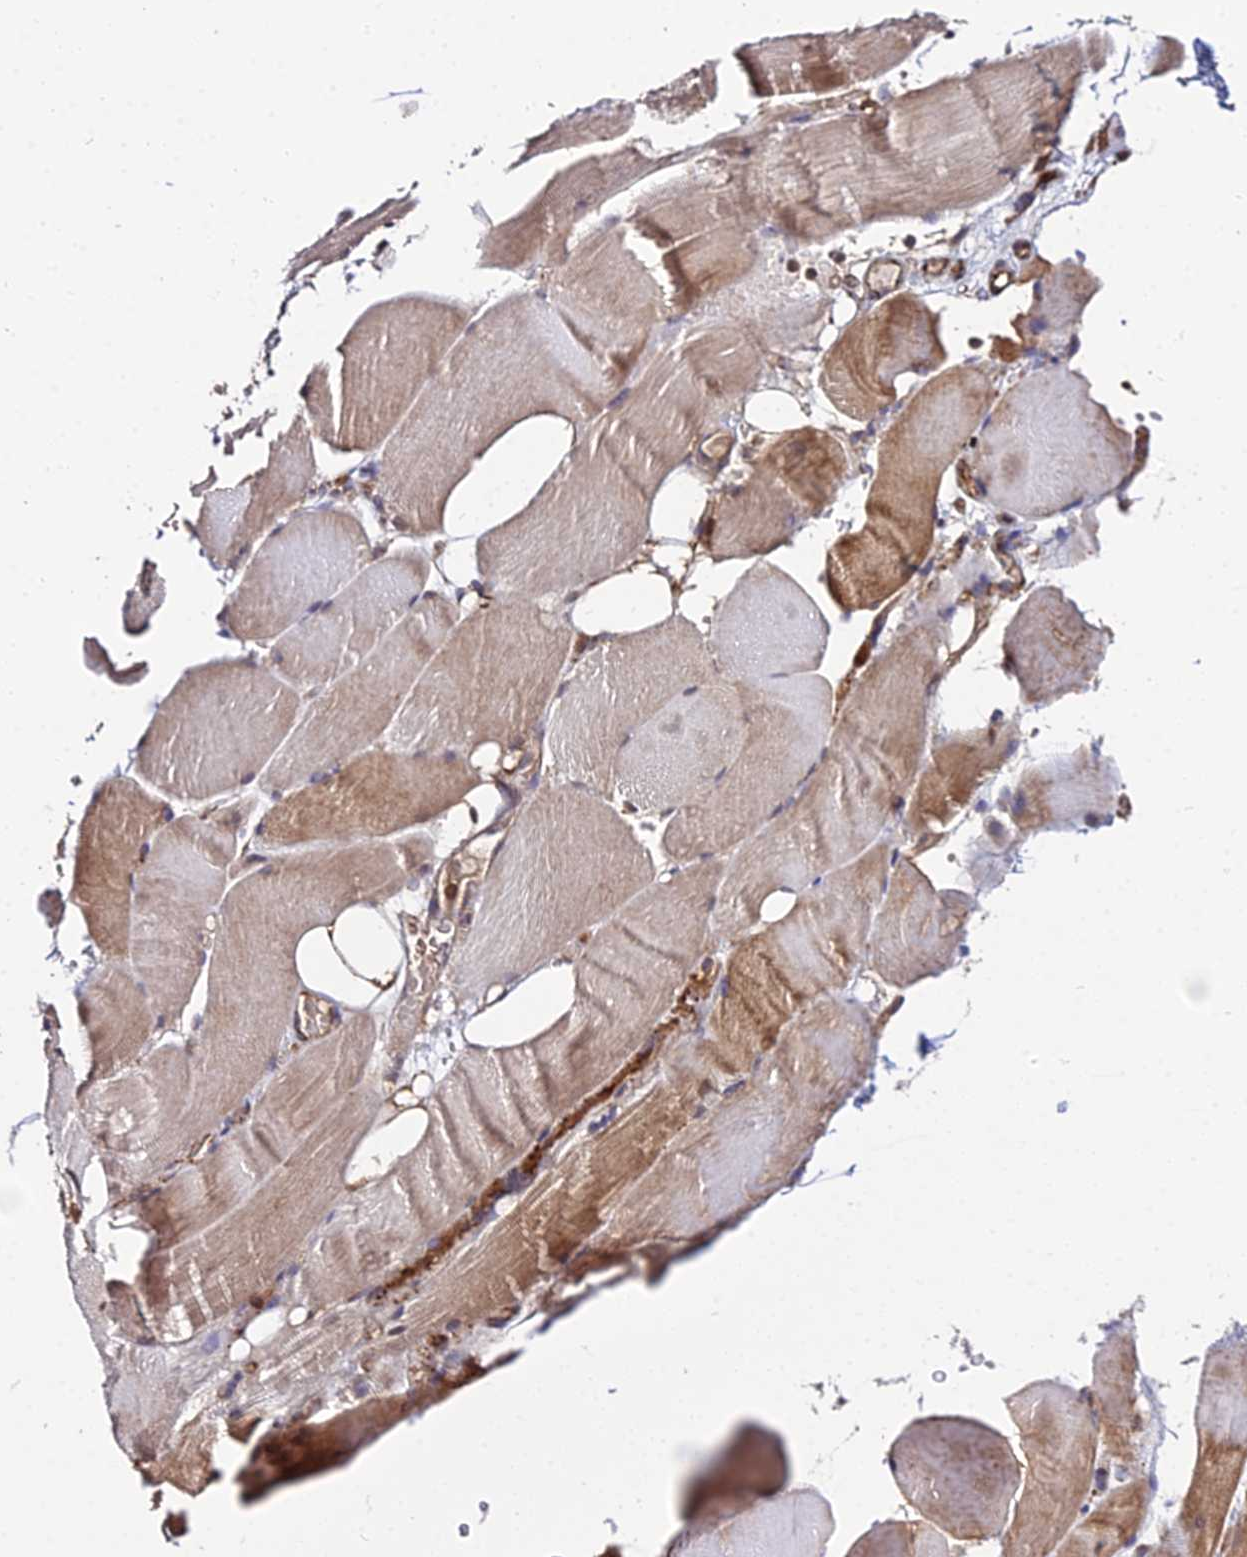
{"staining": {"intensity": "moderate", "quantity": "<25%", "location": "cytoplasmic/membranous"}, "tissue": "skeletal muscle", "cell_type": "Myocytes", "image_type": "normal", "snomed": [{"axis": "morphology", "description": "Normal tissue, NOS"}, {"axis": "topography", "description": "Skeletal muscle"}, {"axis": "topography", "description": "Parathyroid gland"}], "caption": "High-power microscopy captured an immunohistochemistry micrograph of unremarkable skeletal muscle, revealing moderate cytoplasmic/membranous expression in about <25% of myocytes. Immunohistochemistry stains the protein of interest in brown and the nuclei are stained blue.", "gene": "ENSG00000258465", "patient": {"sex": "female", "age": 37}}